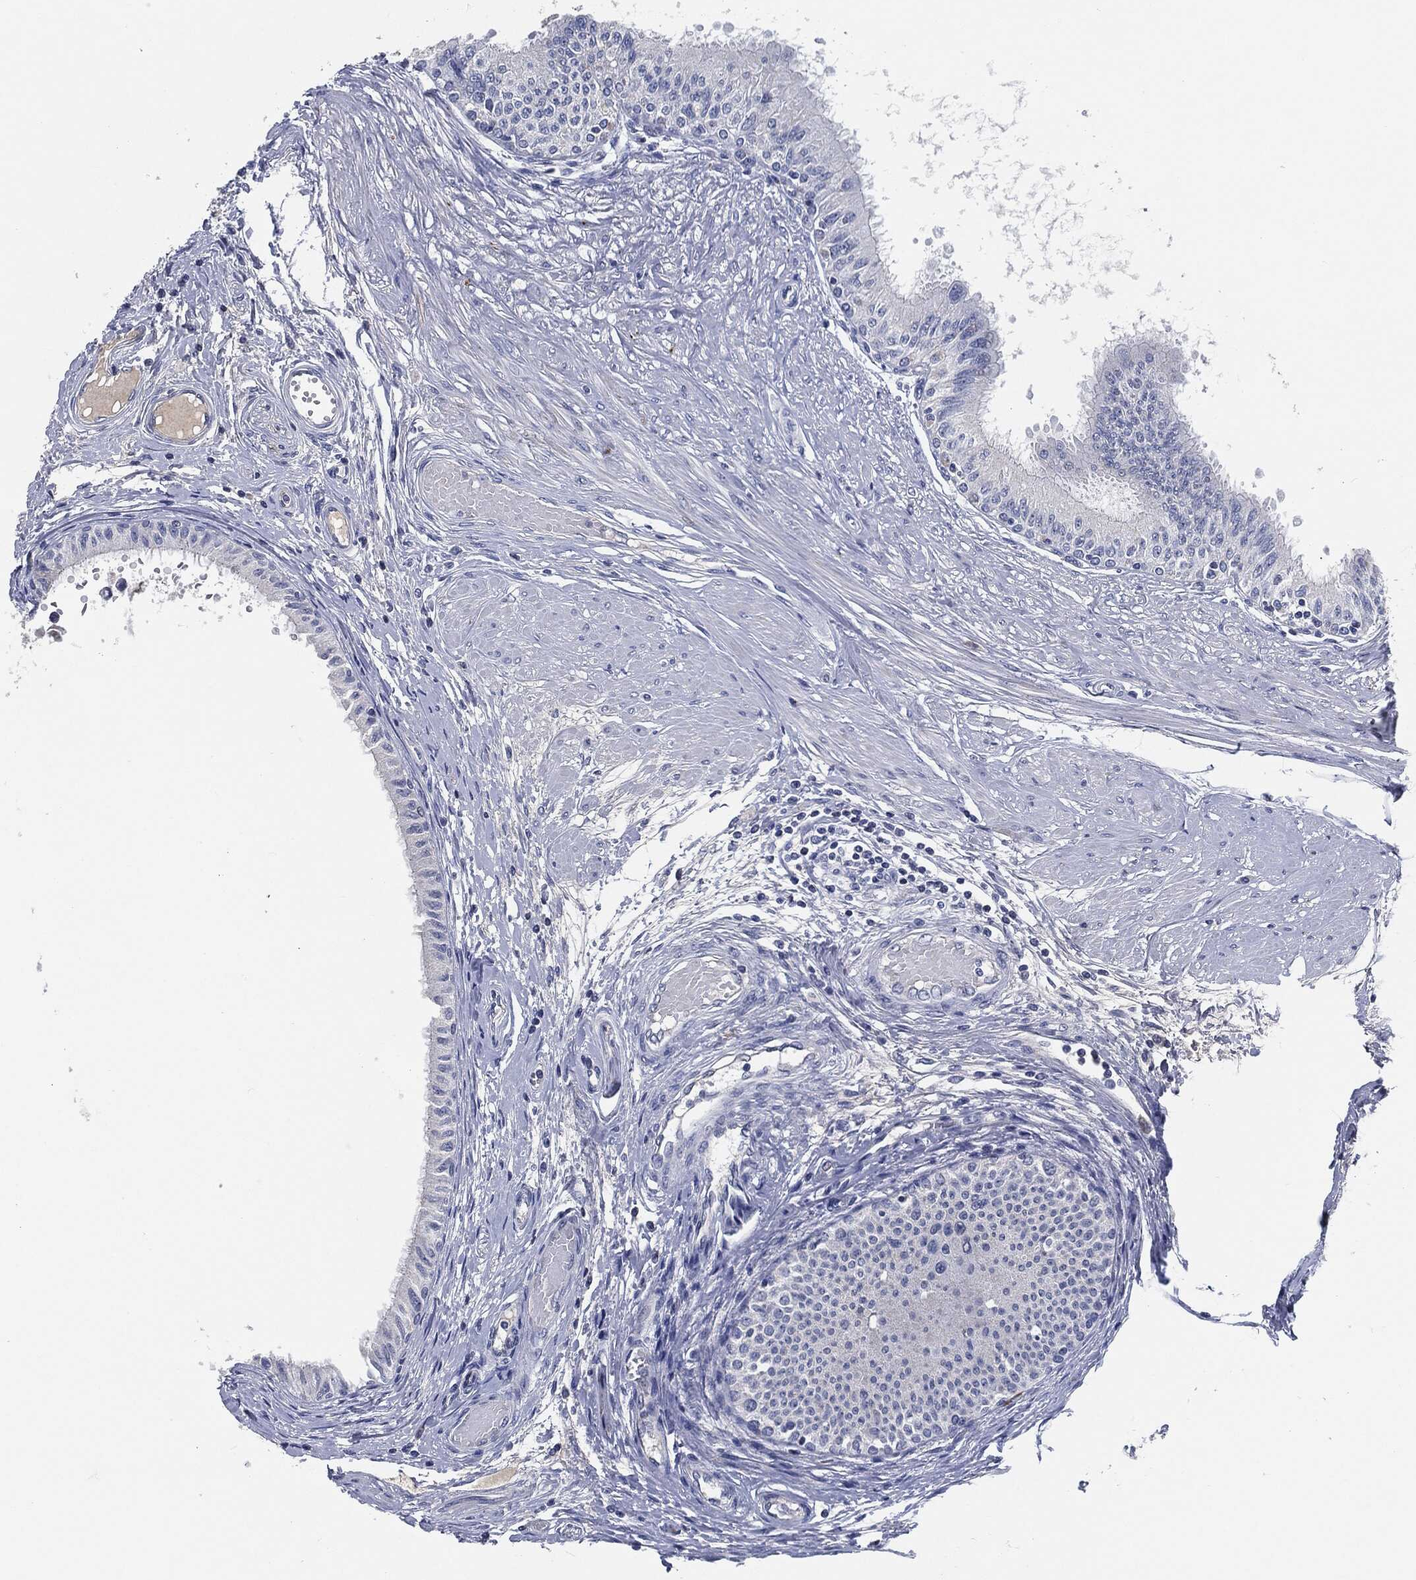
{"staining": {"intensity": "negative", "quantity": "none", "location": "none"}, "tissue": "epididymis", "cell_type": "Glandular cells", "image_type": "normal", "snomed": [{"axis": "morphology", "description": "Normal tissue, NOS"}, {"axis": "morphology", "description": "Seminoma, NOS"}, {"axis": "topography", "description": "Testis"}, {"axis": "topography", "description": "Epididymis"}], "caption": "IHC image of benign epididymis stained for a protein (brown), which exhibits no expression in glandular cells.", "gene": "CD27", "patient": {"sex": "male", "age": 61}}